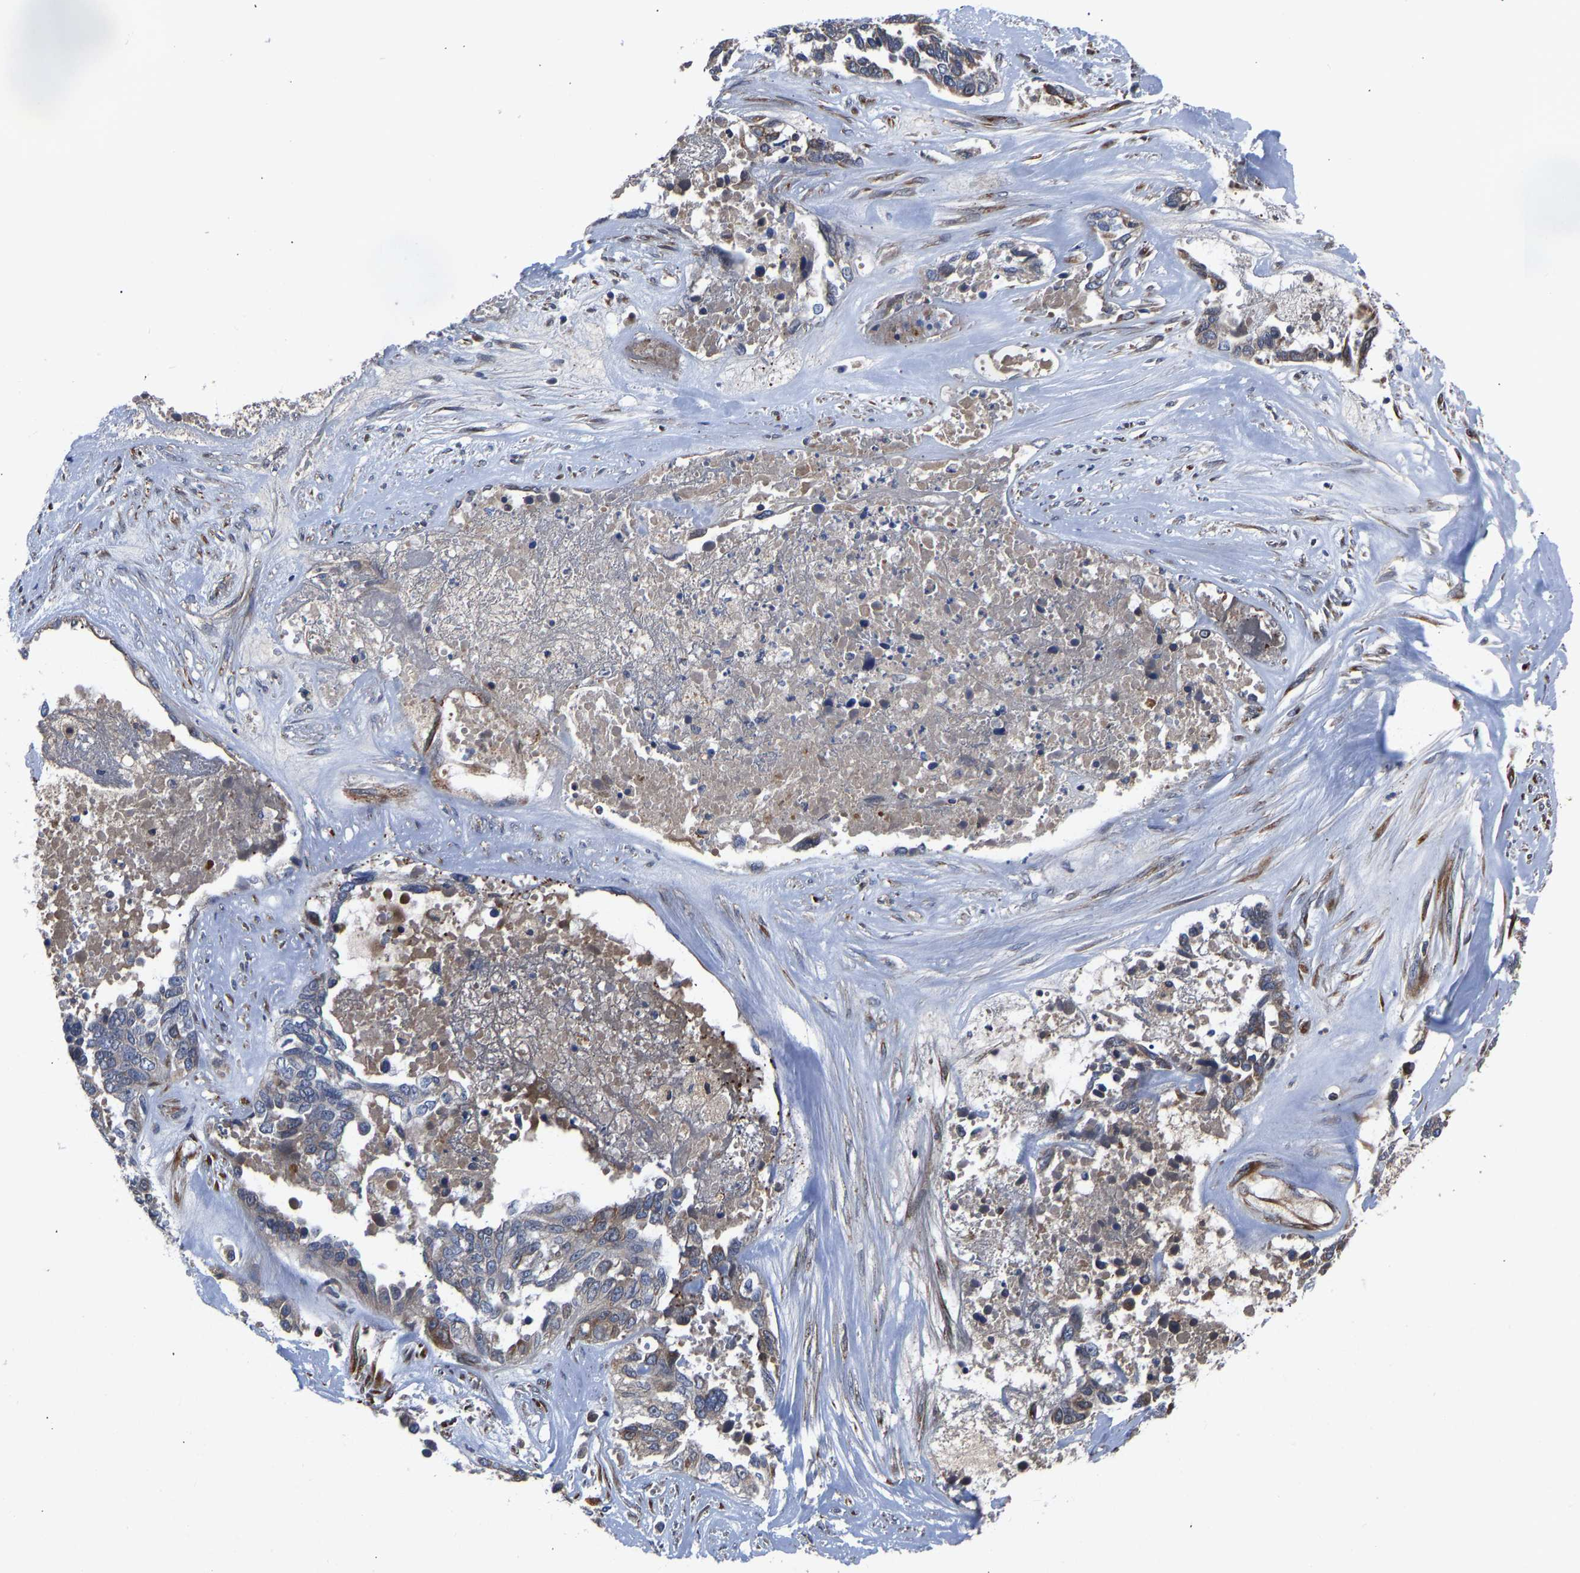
{"staining": {"intensity": "weak", "quantity": "<25%", "location": "cytoplasmic/membranous"}, "tissue": "ovarian cancer", "cell_type": "Tumor cells", "image_type": "cancer", "snomed": [{"axis": "morphology", "description": "Cystadenocarcinoma, serous, NOS"}, {"axis": "topography", "description": "Ovary"}], "caption": "Tumor cells show no significant protein expression in ovarian cancer (serous cystadenocarcinoma).", "gene": "FRRS1", "patient": {"sex": "female", "age": 44}}